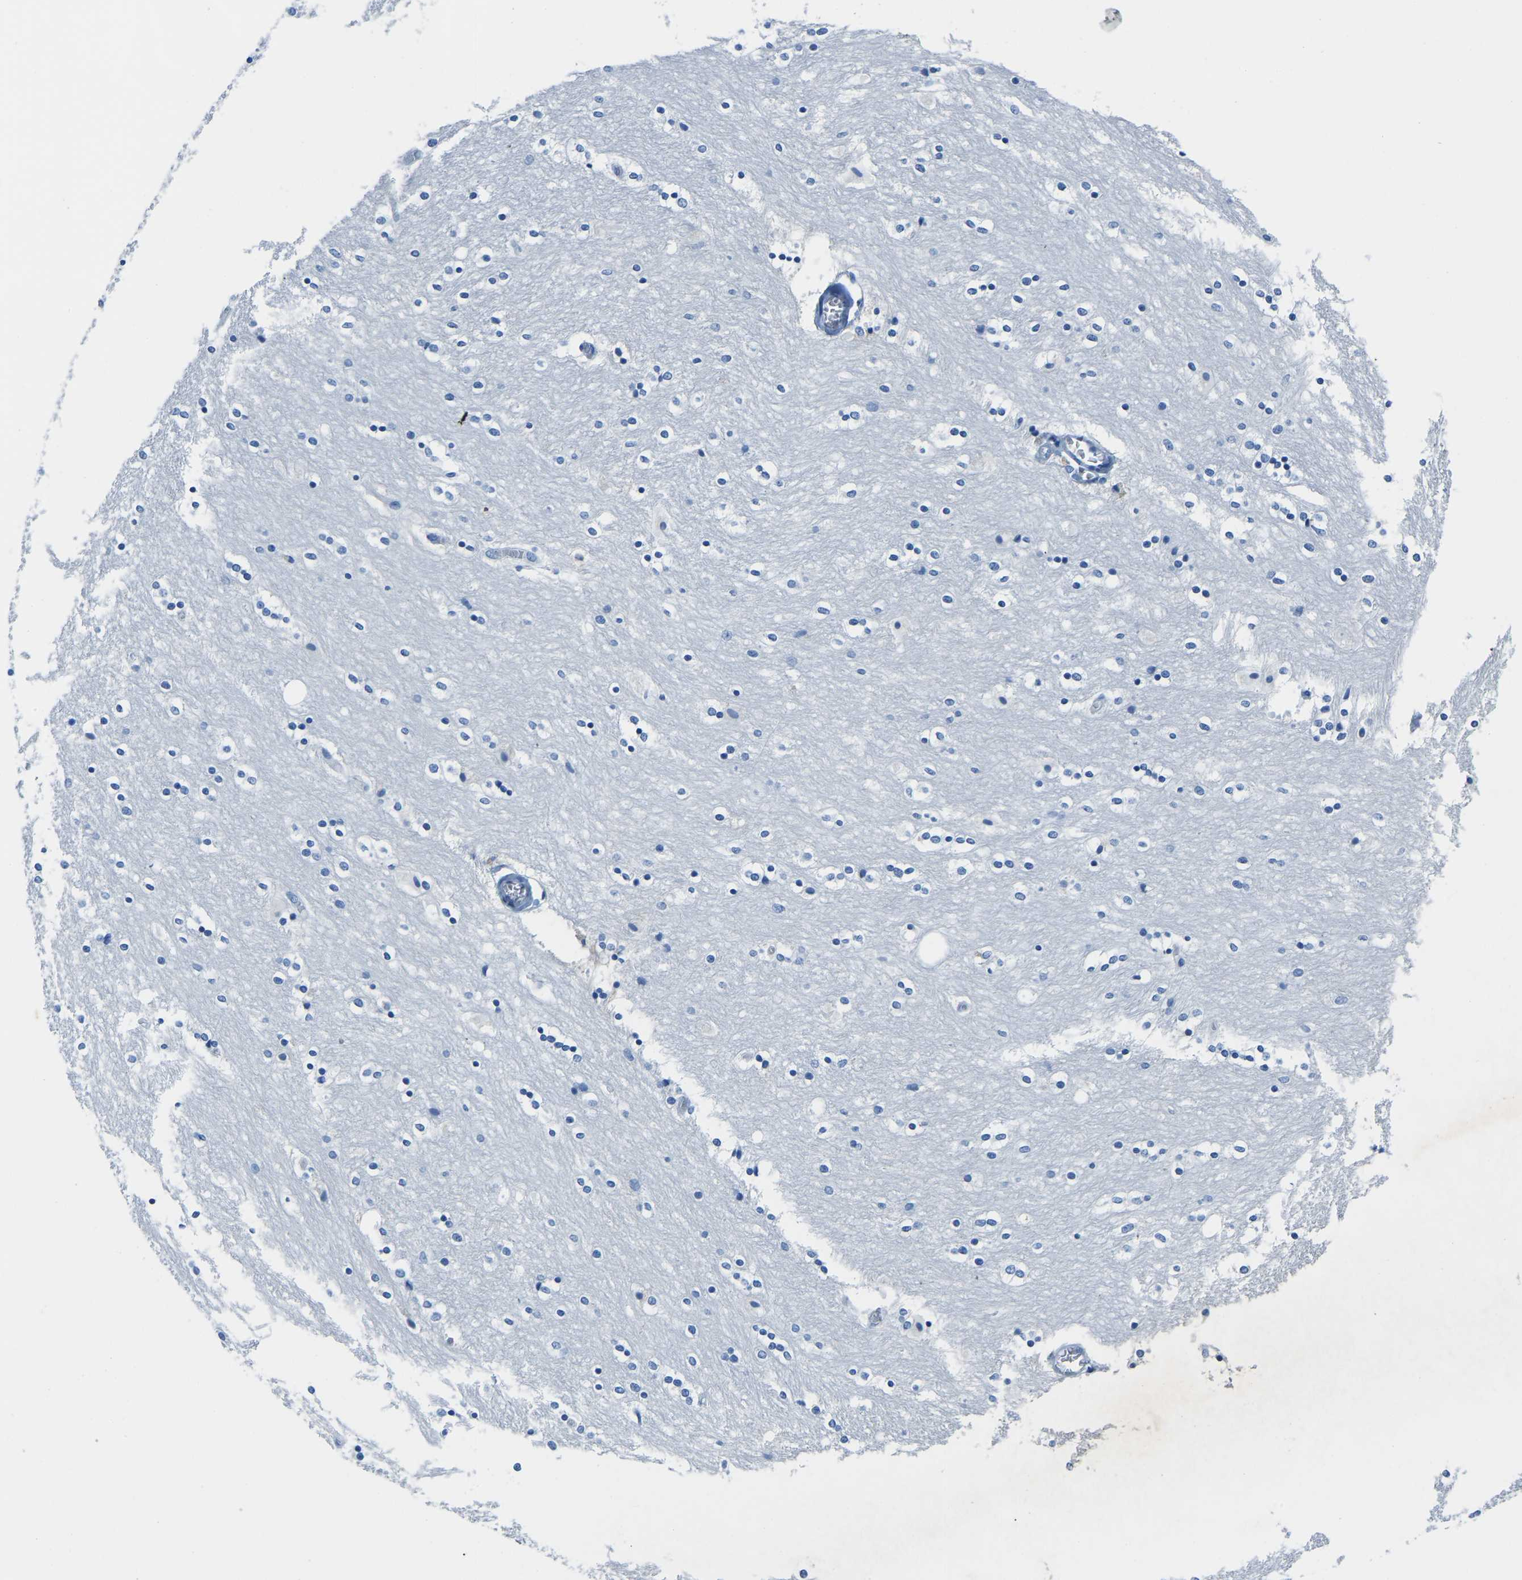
{"staining": {"intensity": "negative", "quantity": "none", "location": "none"}, "tissue": "caudate", "cell_type": "Glial cells", "image_type": "normal", "snomed": [{"axis": "morphology", "description": "Normal tissue, NOS"}, {"axis": "topography", "description": "Lateral ventricle wall"}], "caption": "A histopathology image of human caudate is negative for staining in glial cells.", "gene": "SERPINB3", "patient": {"sex": "female", "age": 54}}